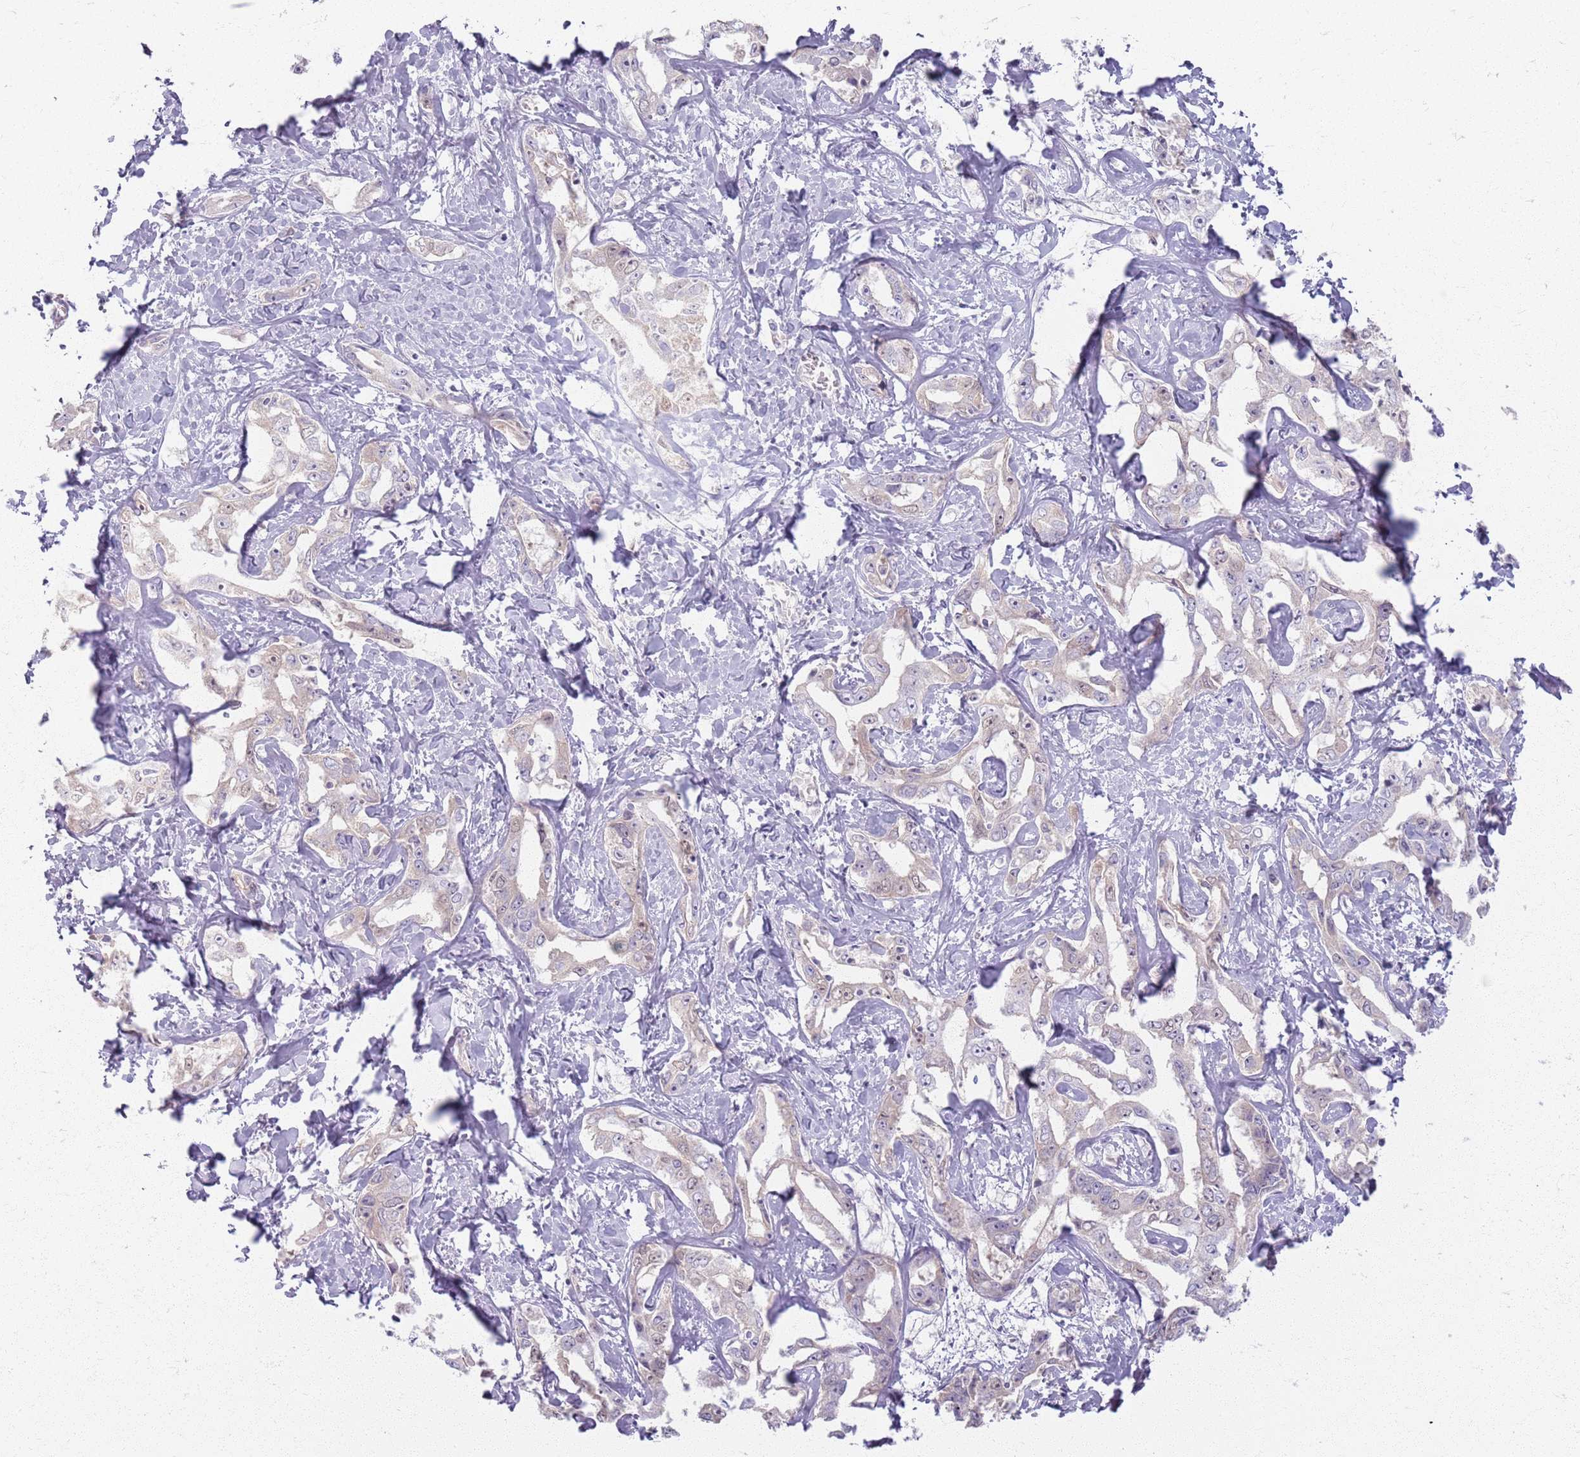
{"staining": {"intensity": "negative", "quantity": "none", "location": "none"}, "tissue": "liver cancer", "cell_type": "Tumor cells", "image_type": "cancer", "snomed": [{"axis": "morphology", "description": "Cholangiocarcinoma"}, {"axis": "topography", "description": "Liver"}], "caption": "Tumor cells show no significant protein staining in cholangiocarcinoma (liver).", "gene": "CRIPT", "patient": {"sex": "male", "age": 59}}